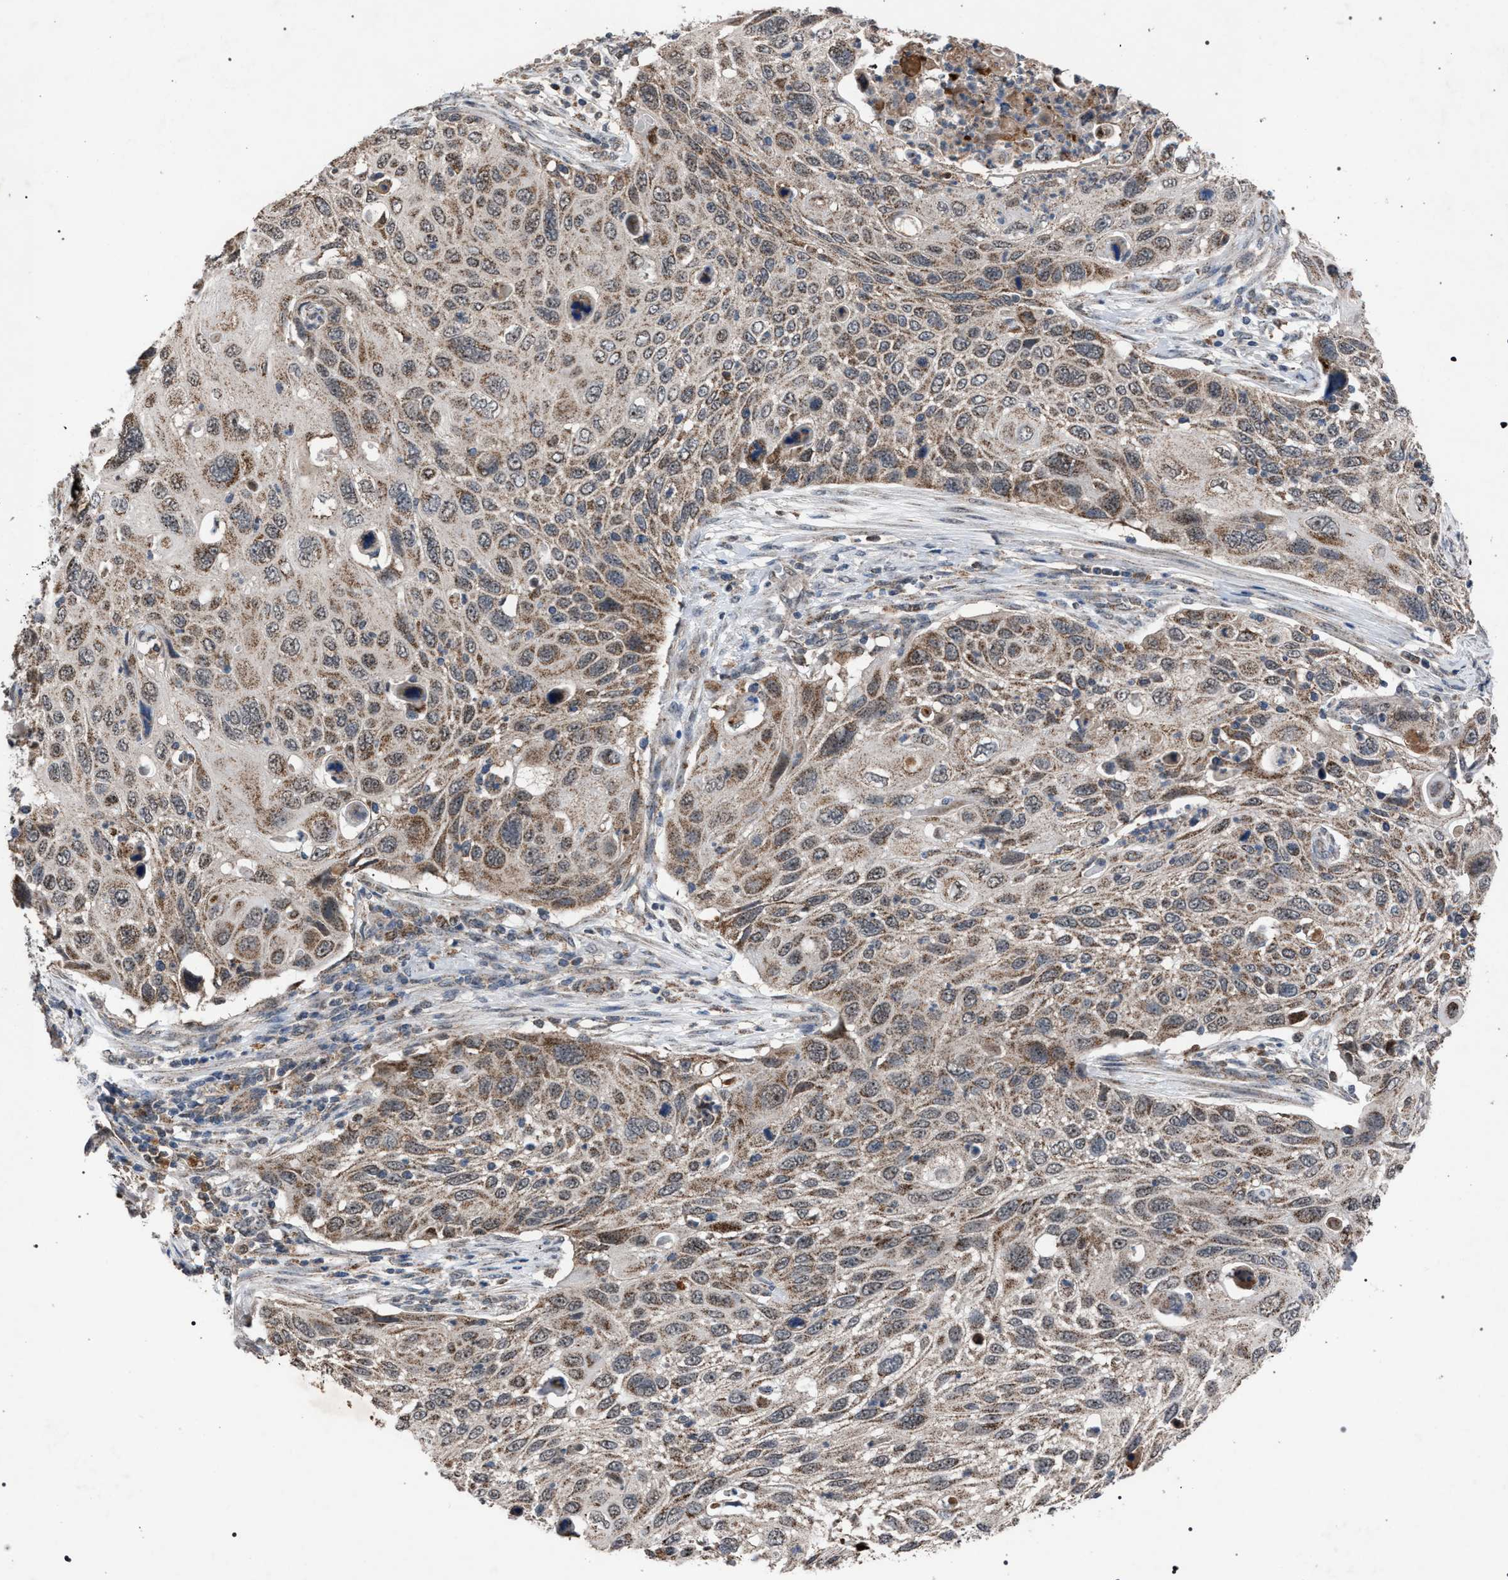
{"staining": {"intensity": "moderate", "quantity": ">75%", "location": "cytoplasmic/membranous"}, "tissue": "cervical cancer", "cell_type": "Tumor cells", "image_type": "cancer", "snomed": [{"axis": "morphology", "description": "Squamous cell carcinoma, NOS"}, {"axis": "topography", "description": "Cervix"}], "caption": "A histopathology image of human cervical cancer (squamous cell carcinoma) stained for a protein exhibits moderate cytoplasmic/membranous brown staining in tumor cells.", "gene": "HSD17B4", "patient": {"sex": "female", "age": 70}}